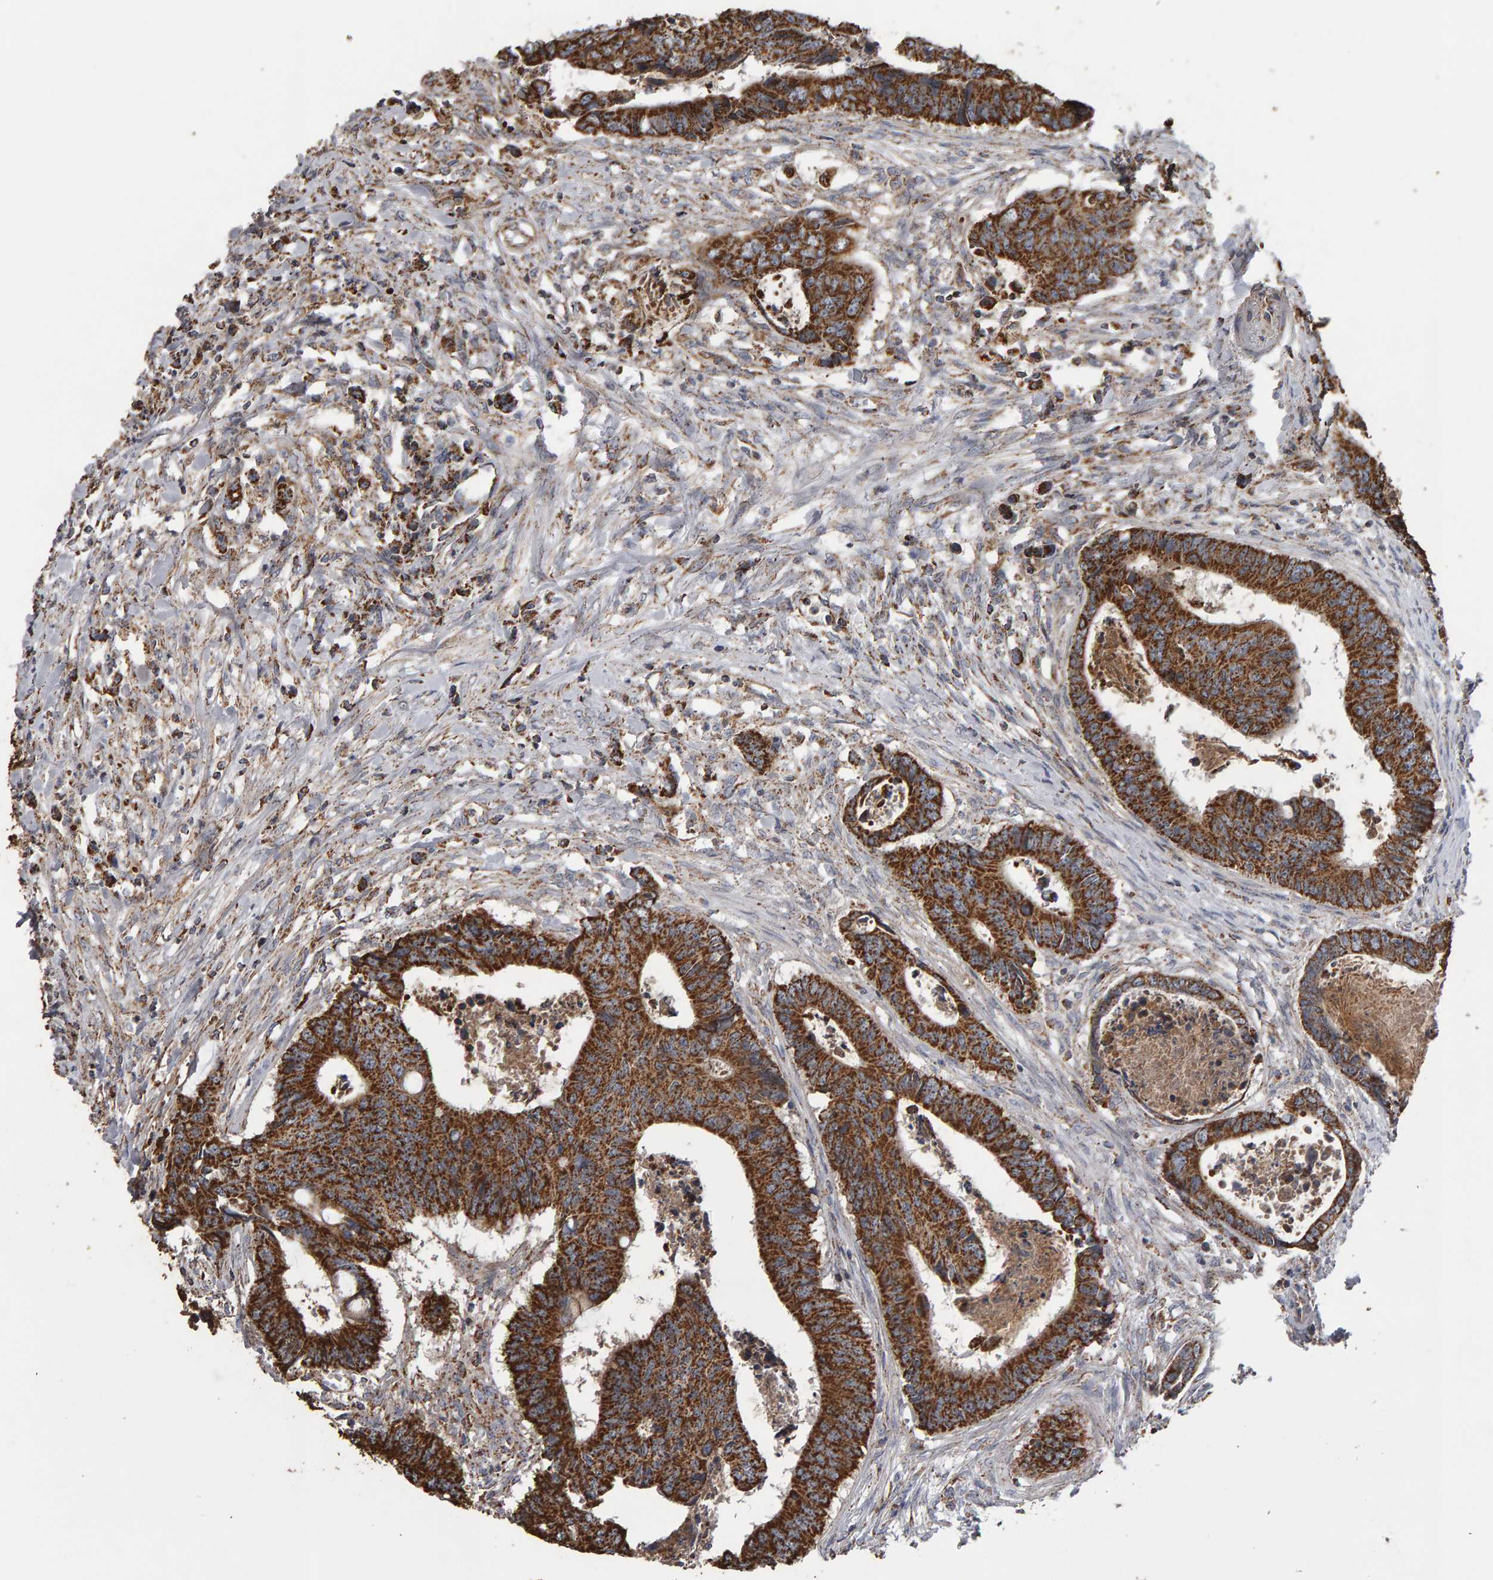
{"staining": {"intensity": "strong", "quantity": ">75%", "location": "cytoplasmic/membranous"}, "tissue": "colorectal cancer", "cell_type": "Tumor cells", "image_type": "cancer", "snomed": [{"axis": "morphology", "description": "Adenocarcinoma, NOS"}, {"axis": "topography", "description": "Rectum"}], "caption": "The micrograph shows a brown stain indicating the presence of a protein in the cytoplasmic/membranous of tumor cells in adenocarcinoma (colorectal).", "gene": "TOM1L1", "patient": {"sex": "male", "age": 84}}